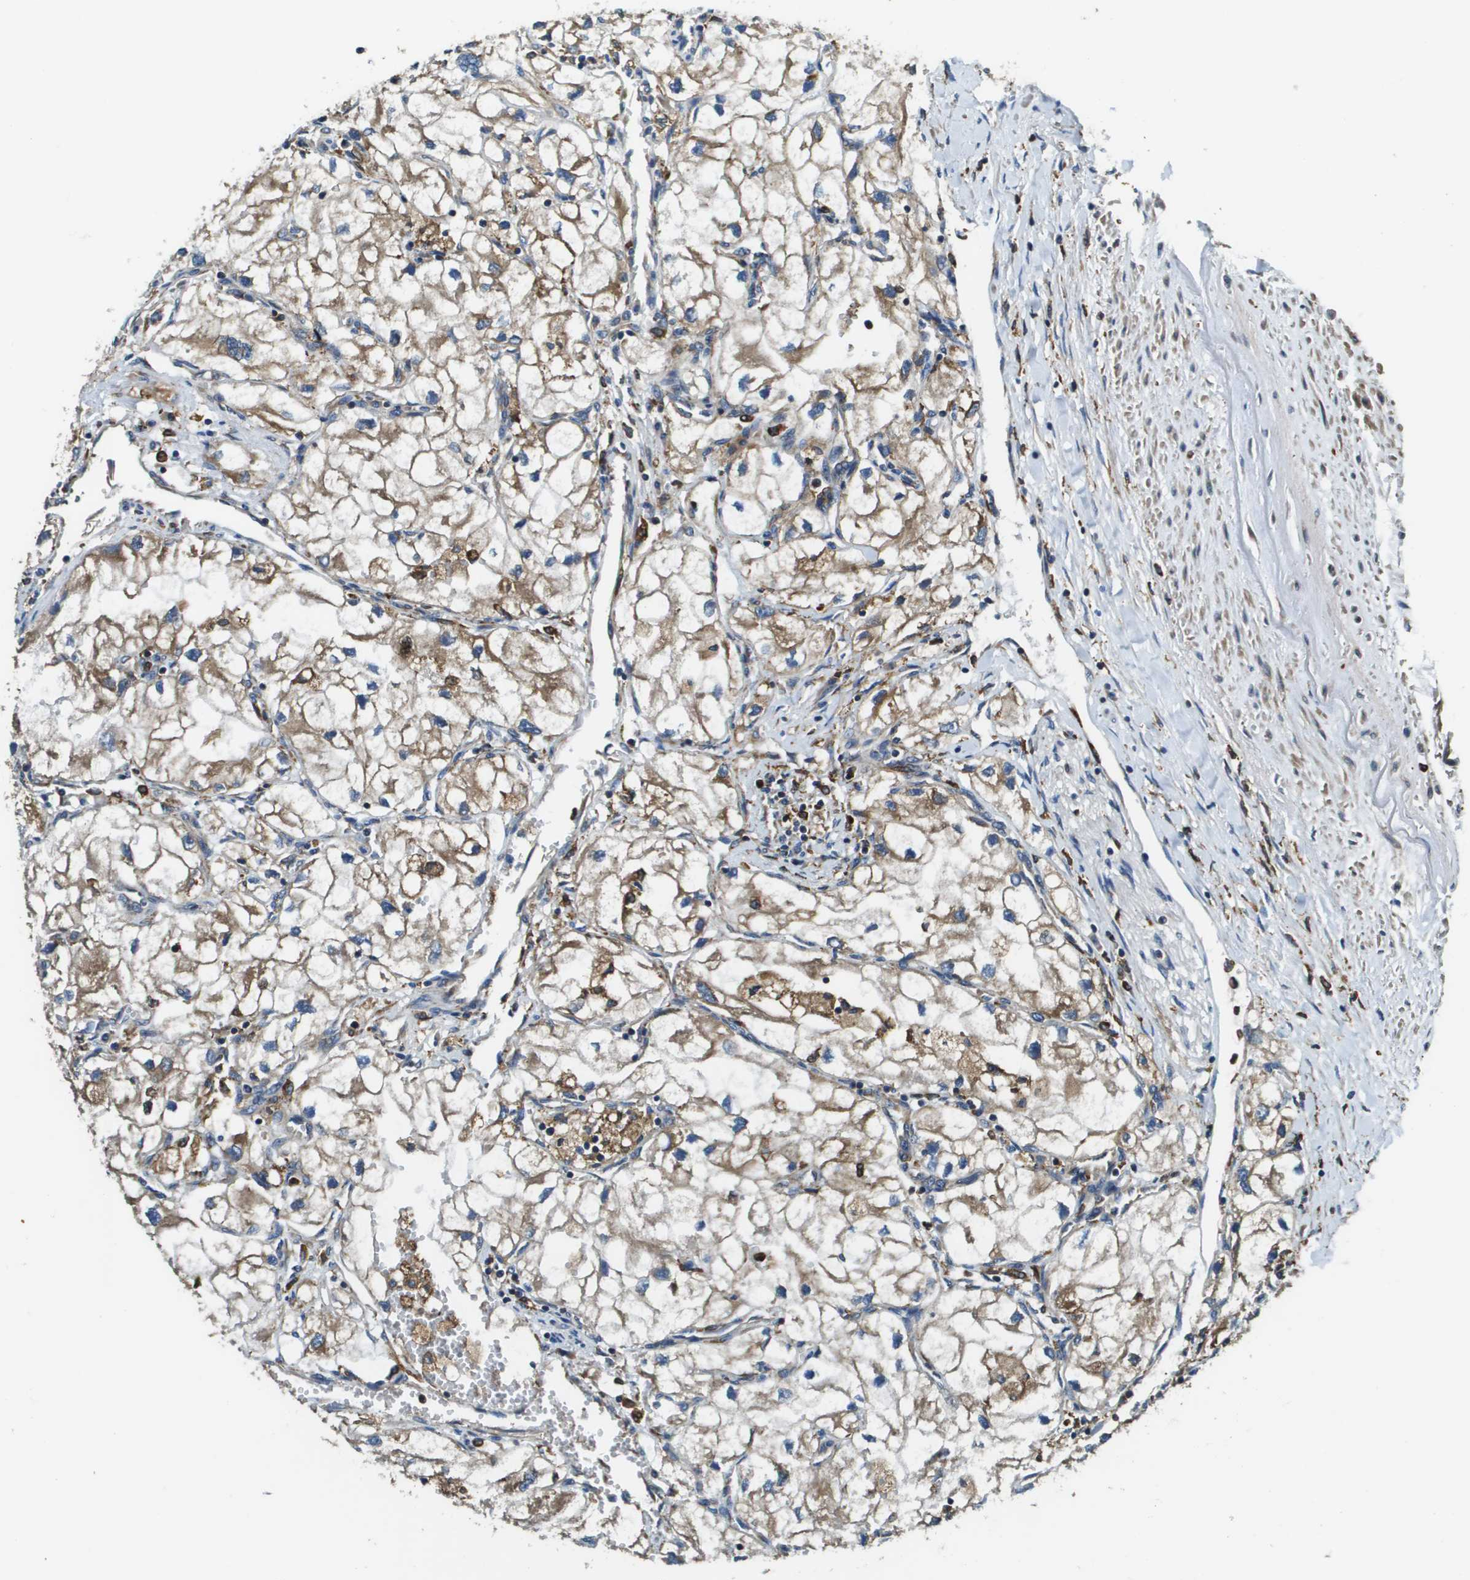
{"staining": {"intensity": "moderate", "quantity": "25%-75%", "location": "cytoplasmic/membranous"}, "tissue": "renal cancer", "cell_type": "Tumor cells", "image_type": "cancer", "snomed": [{"axis": "morphology", "description": "Adenocarcinoma, NOS"}, {"axis": "topography", "description": "Kidney"}], "caption": "A medium amount of moderate cytoplasmic/membranous positivity is present in about 25%-75% of tumor cells in adenocarcinoma (renal) tissue.", "gene": "CNPY3", "patient": {"sex": "female", "age": 70}}